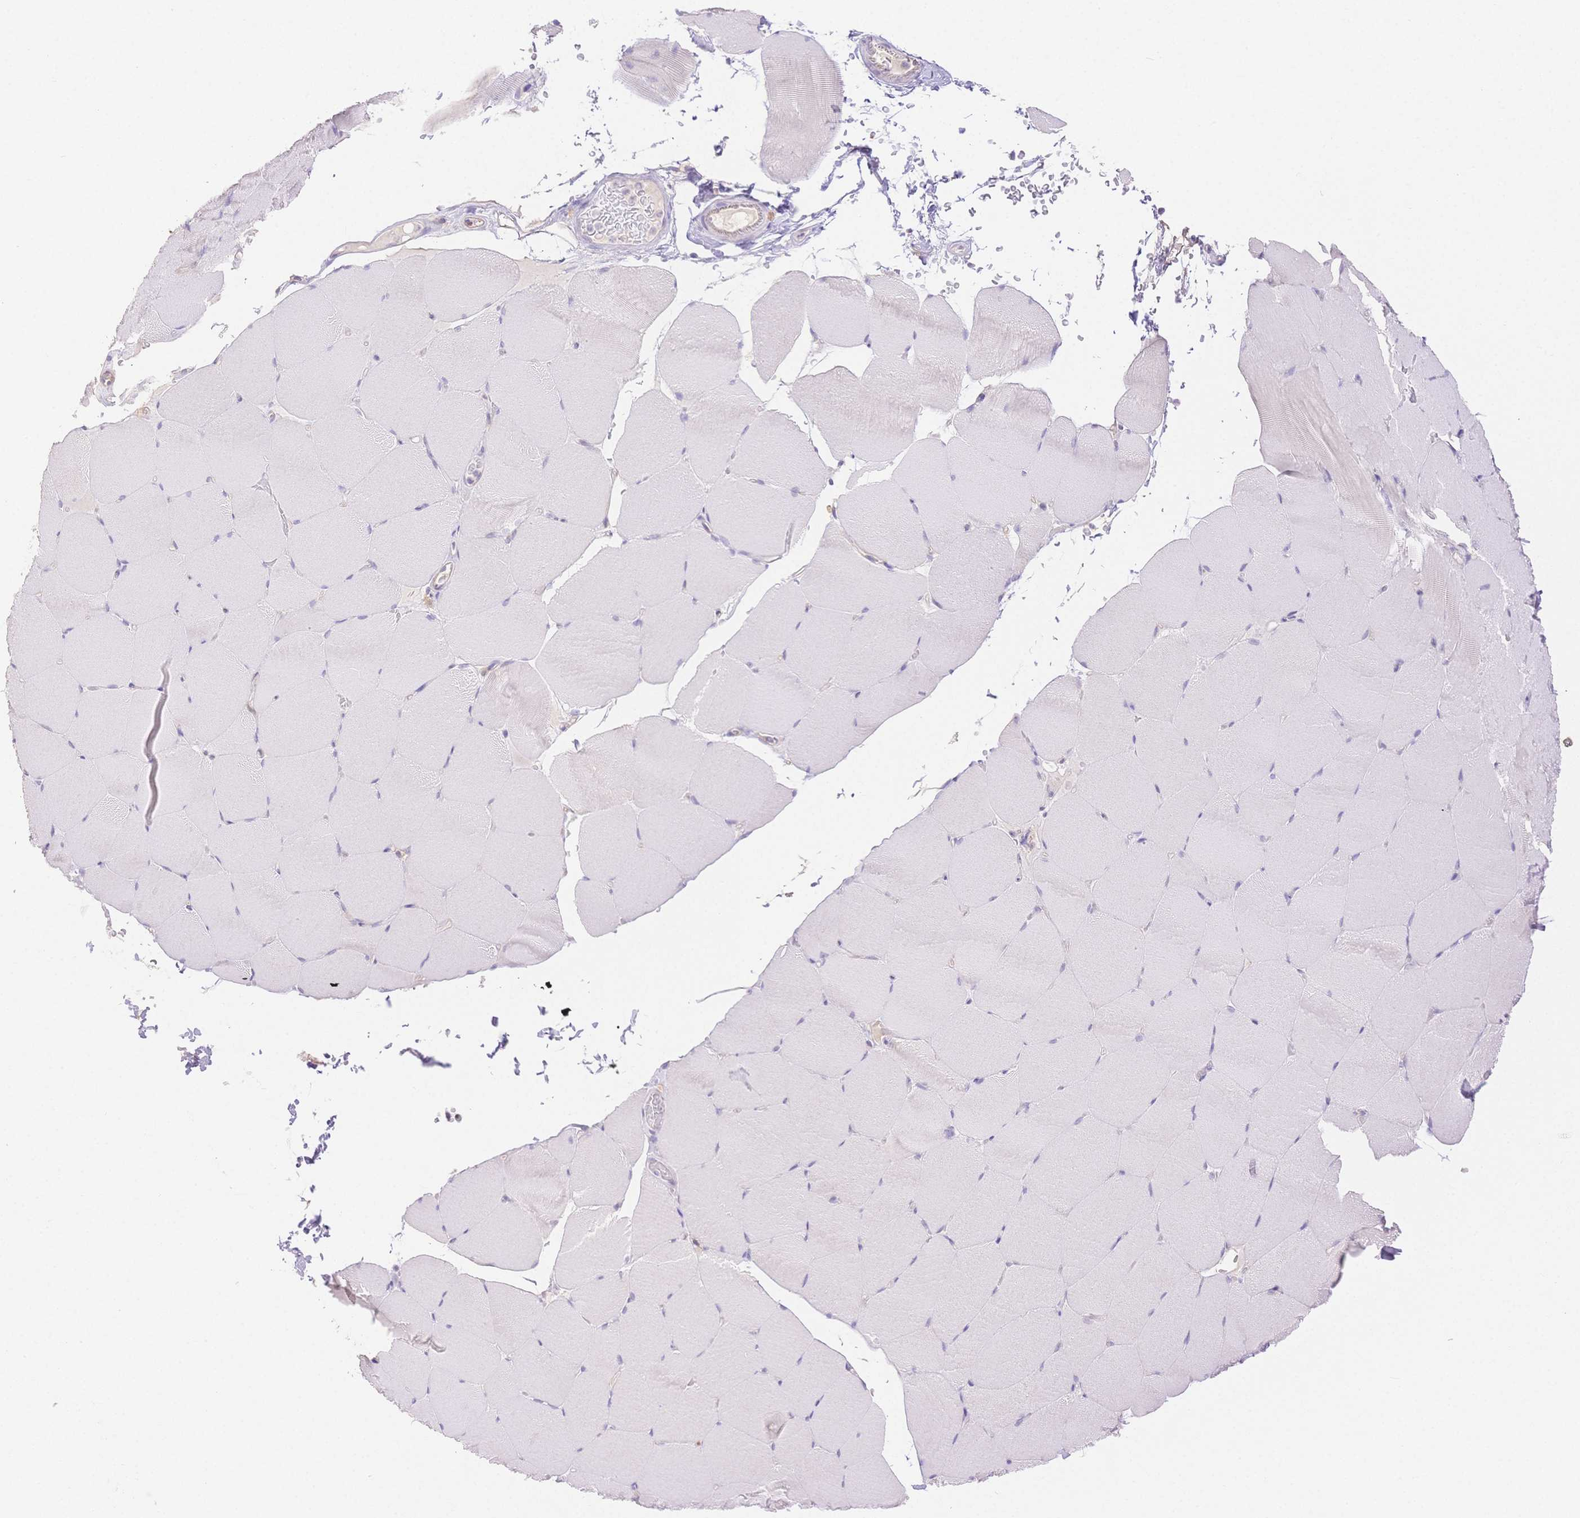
{"staining": {"intensity": "negative", "quantity": "none", "location": "none"}, "tissue": "skeletal muscle", "cell_type": "Myocytes", "image_type": "normal", "snomed": [{"axis": "morphology", "description": "Normal tissue, NOS"}, {"axis": "topography", "description": "Skeletal muscle"}], "caption": "IHC photomicrograph of benign skeletal muscle: human skeletal muscle stained with DAB (3,3'-diaminobenzidine) shows no significant protein expression in myocytes.", "gene": "WDR54", "patient": {"sex": "female", "age": 37}}